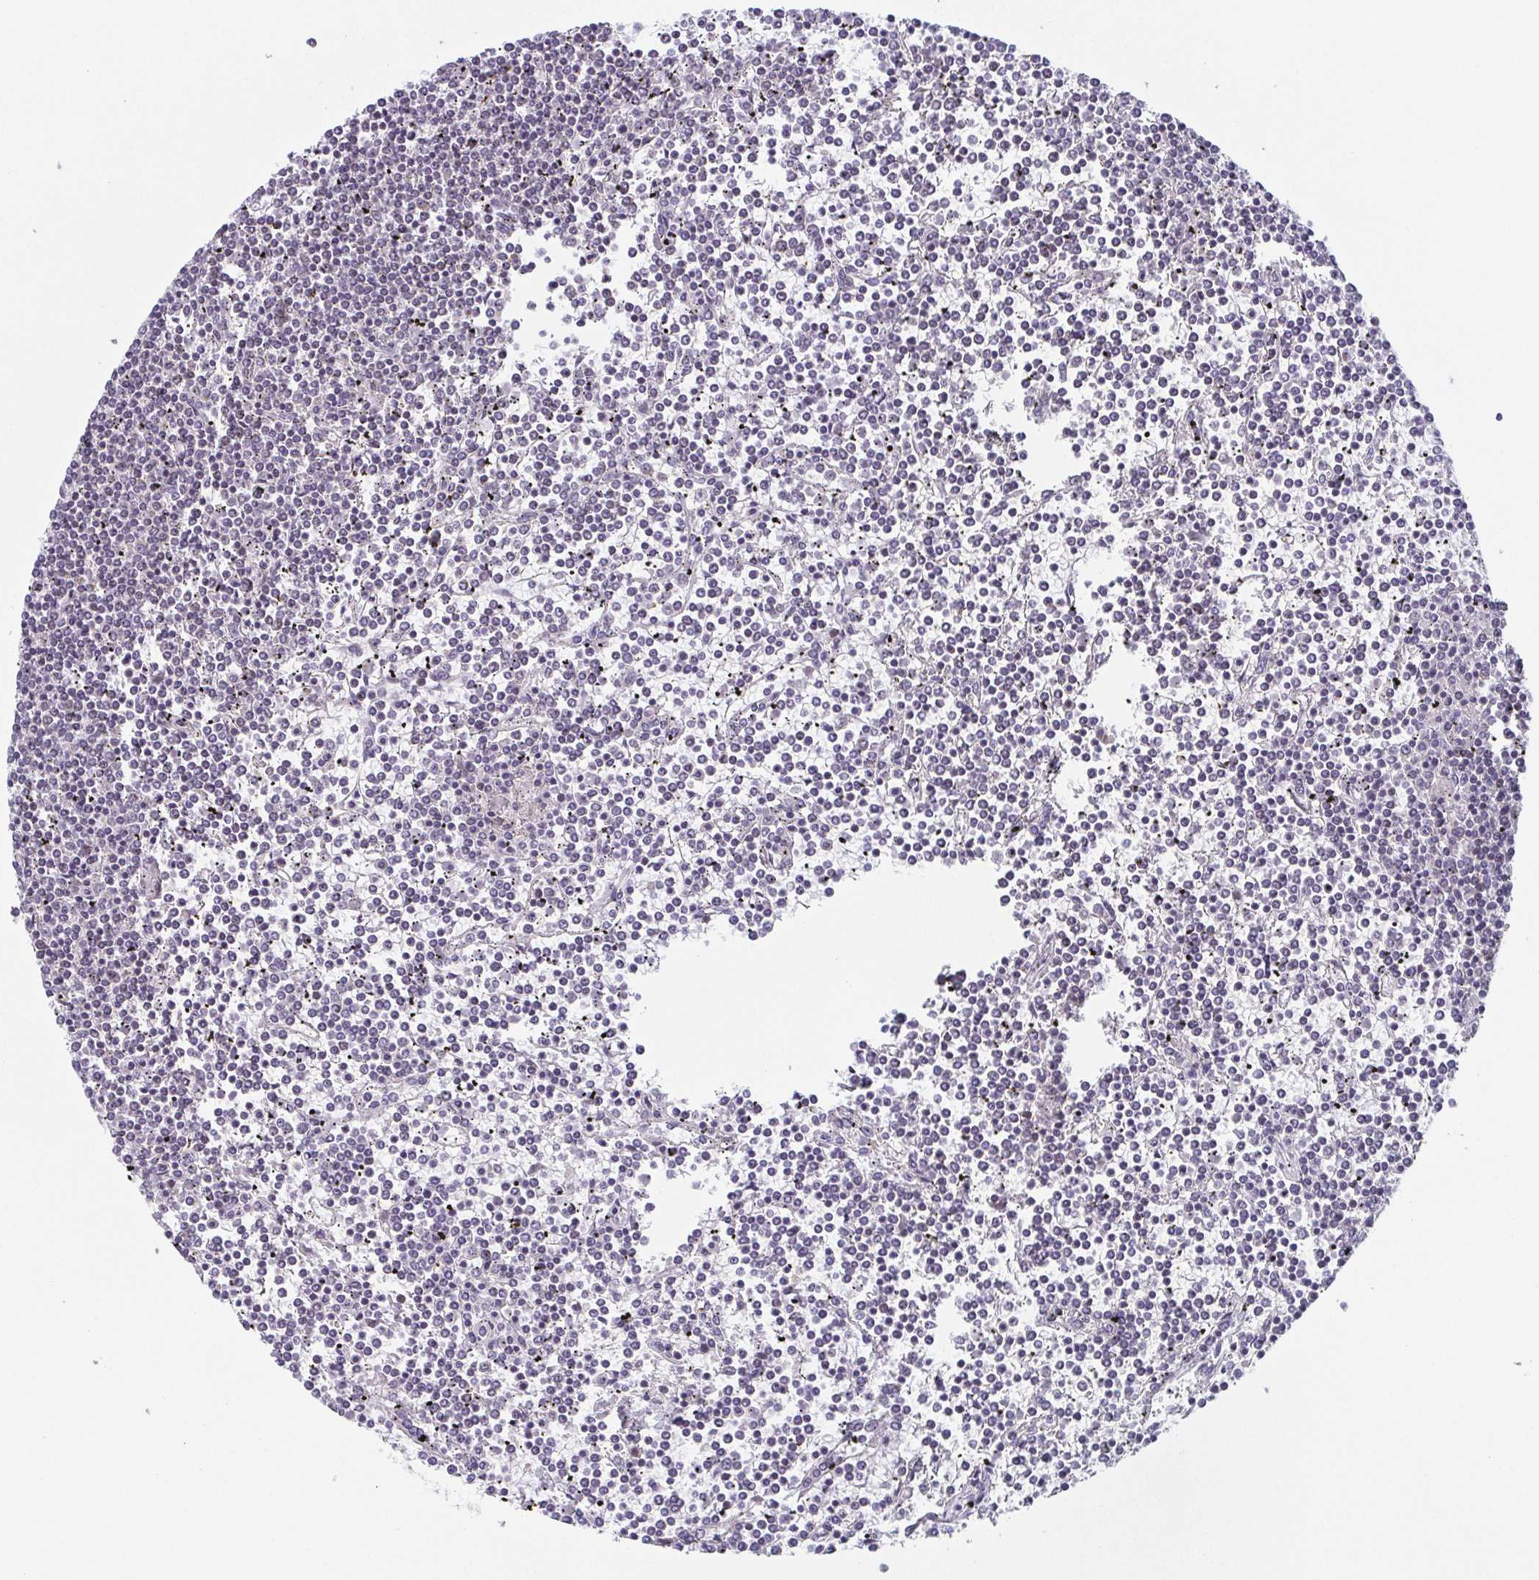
{"staining": {"intensity": "negative", "quantity": "none", "location": "none"}, "tissue": "lymphoma", "cell_type": "Tumor cells", "image_type": "cancer", "snomed": [{"axis": "morphology", "description": "Malignant lymphoma, non-Hodgkin's type, Low grade"}, {"axis": "topography", "description": "Spleen"}], "caption": "An immunohistochemistry (IHC) image of lymphoma is shown. There is no staining in tumor cells of lymphoma.", "gene": "EXOSC7", "patient": {"sex": "female", "age": 19}}